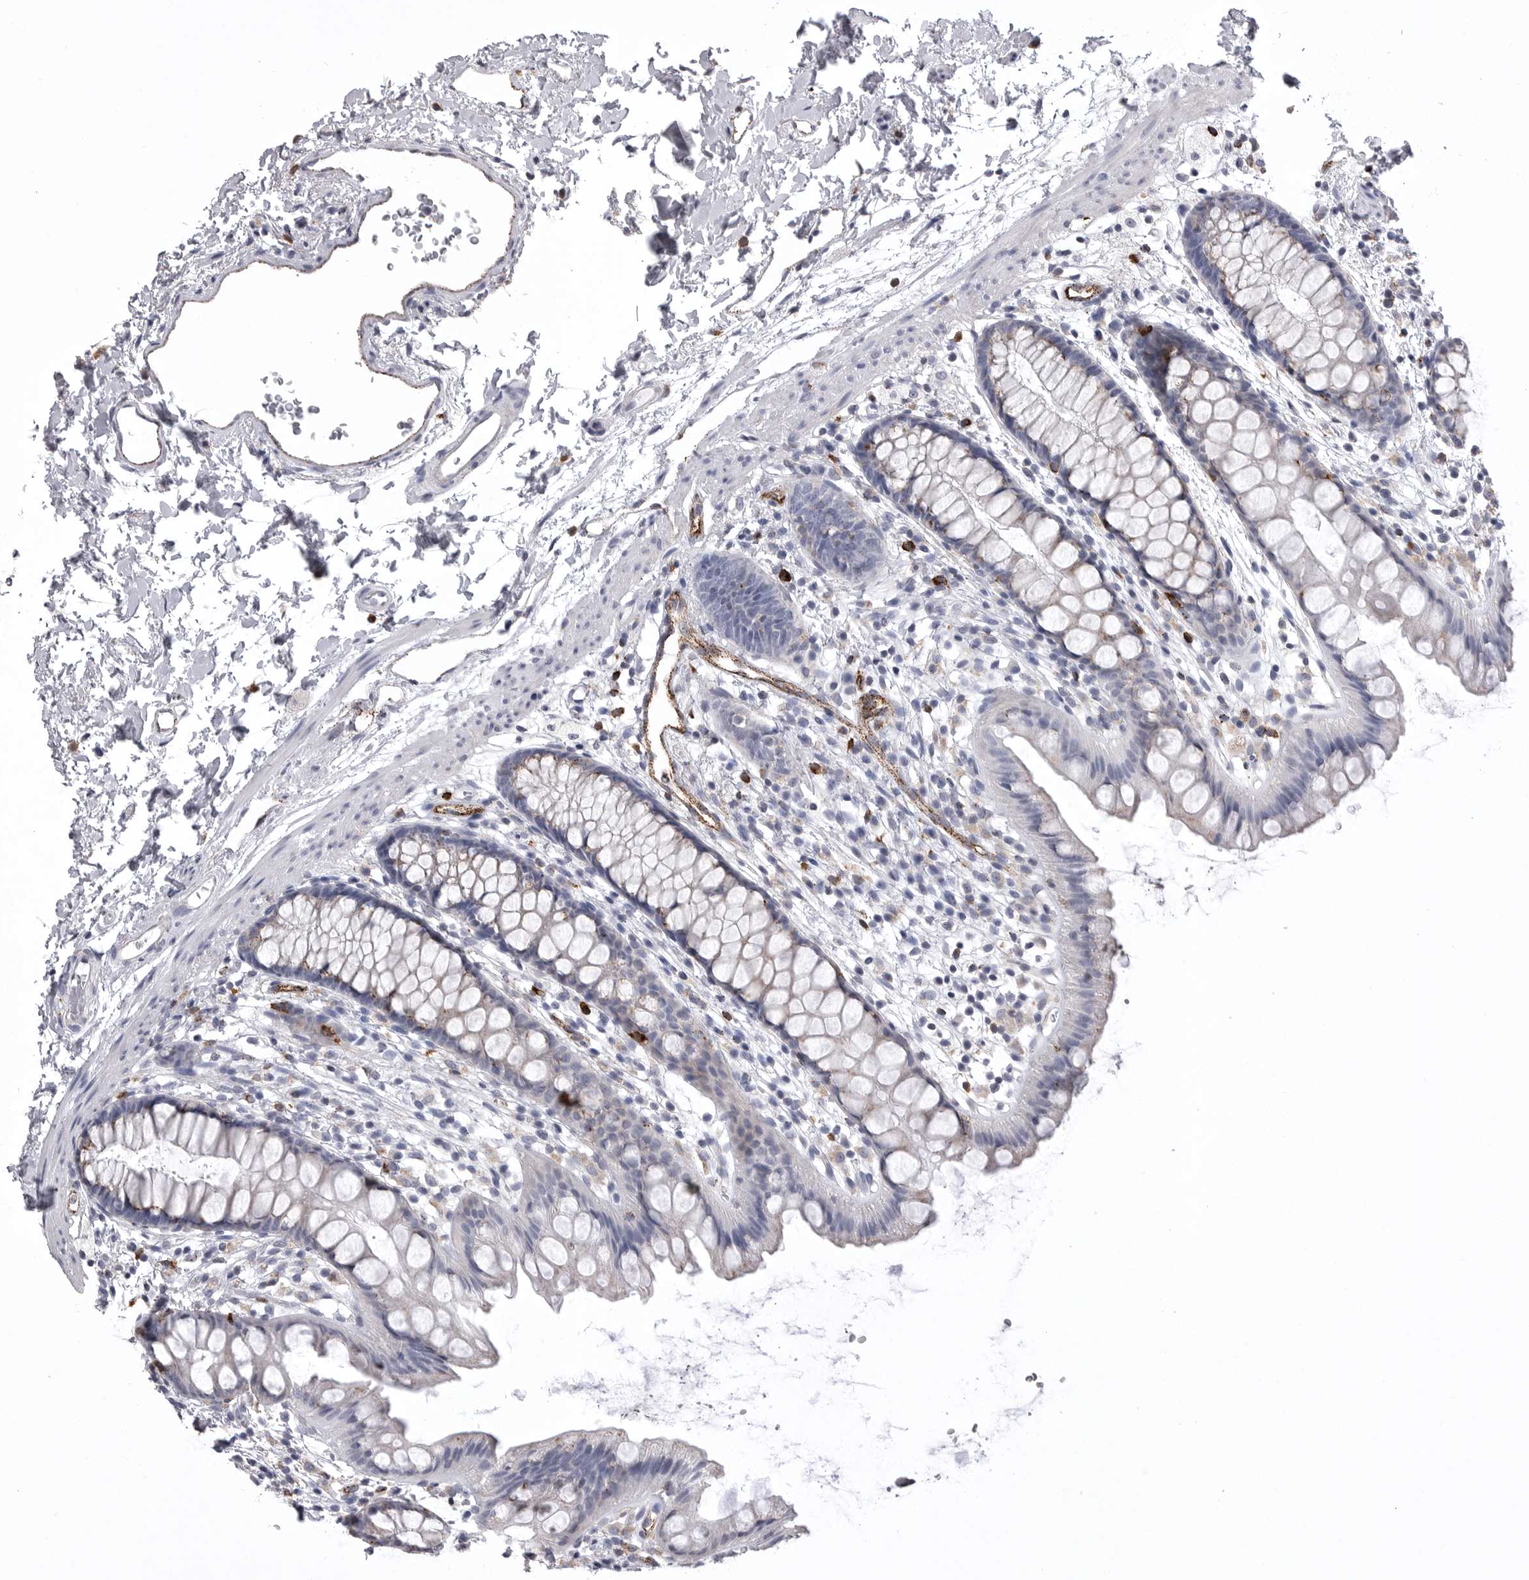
{"staining": {"intensity": "moderate", "quantity": "<25%", "location": "cytoplasmic/membranous"}, "tissue": "rectum", "cell_type": "Glandular cells", "image_type": "normal", "snomed": [{"axis": "morphology", "description": "Normal tissue, NOS"}, {"axis": "topography", "description": "Rectum"}], "caption": "Protein expression analysis of benign human rectum reveals moderate cytoplasmic/membranous positivity in about <25% of glandular cells. (DAB IHC, brown staining for protein, blue staining for nuclei).", "gene": "PSPN", "patient": {"sex": "female", "age": 65}}